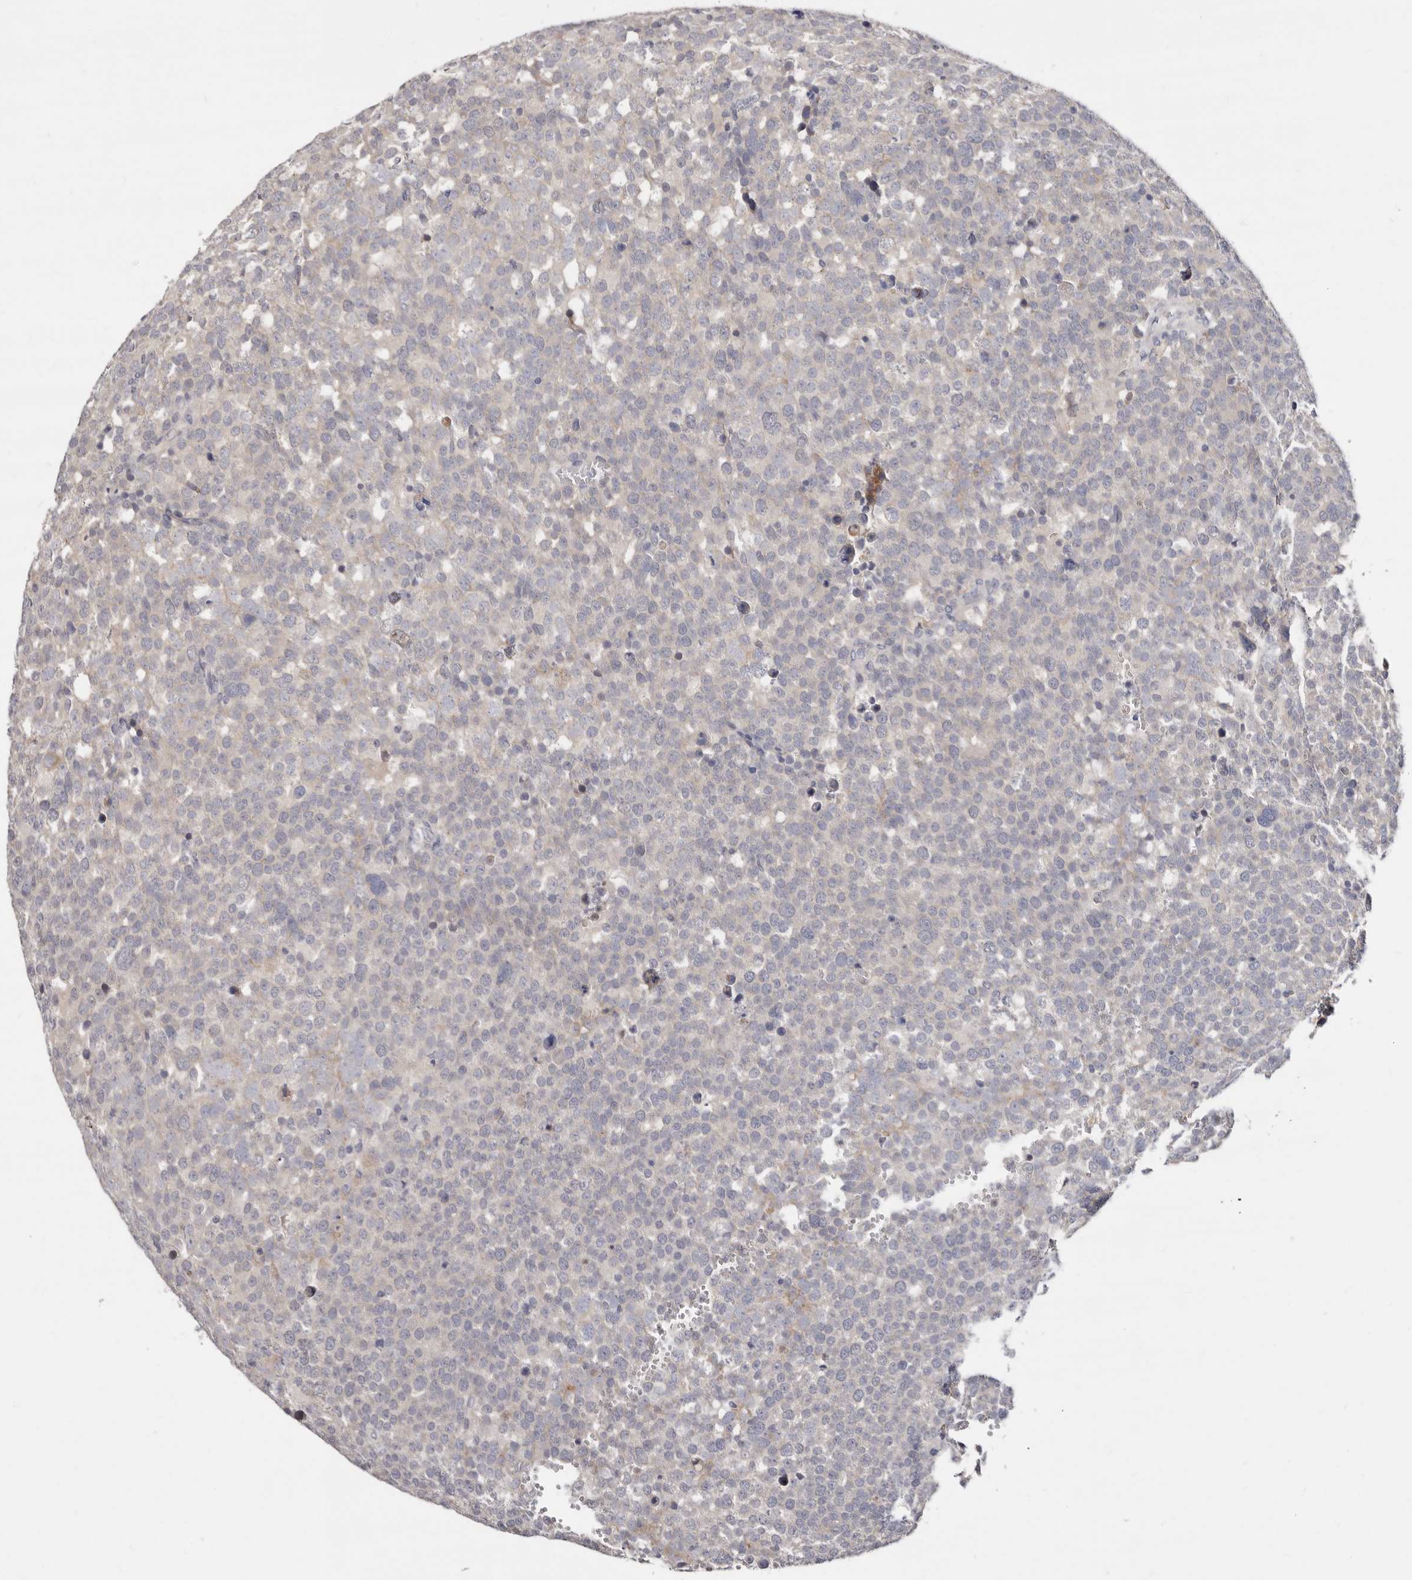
{"staining": {"intensity": "negative", "quantity": "none", "location": "none"}, "tissue": "testis cancer", "cell_type": "Tumor cells", "image_type": "cancer", "snomed": [{"axis": "morphology", "description": "Seminoma, NOS"}, {"axis": "topography", "description": "Testis"}], "caption": "A histopathology image of testis cancer (seminoma) stained for a protein exhibits no brown staining in tumor cells.", "gene": "KLHL4", "patient": {"sex": "male", "age": 71}}